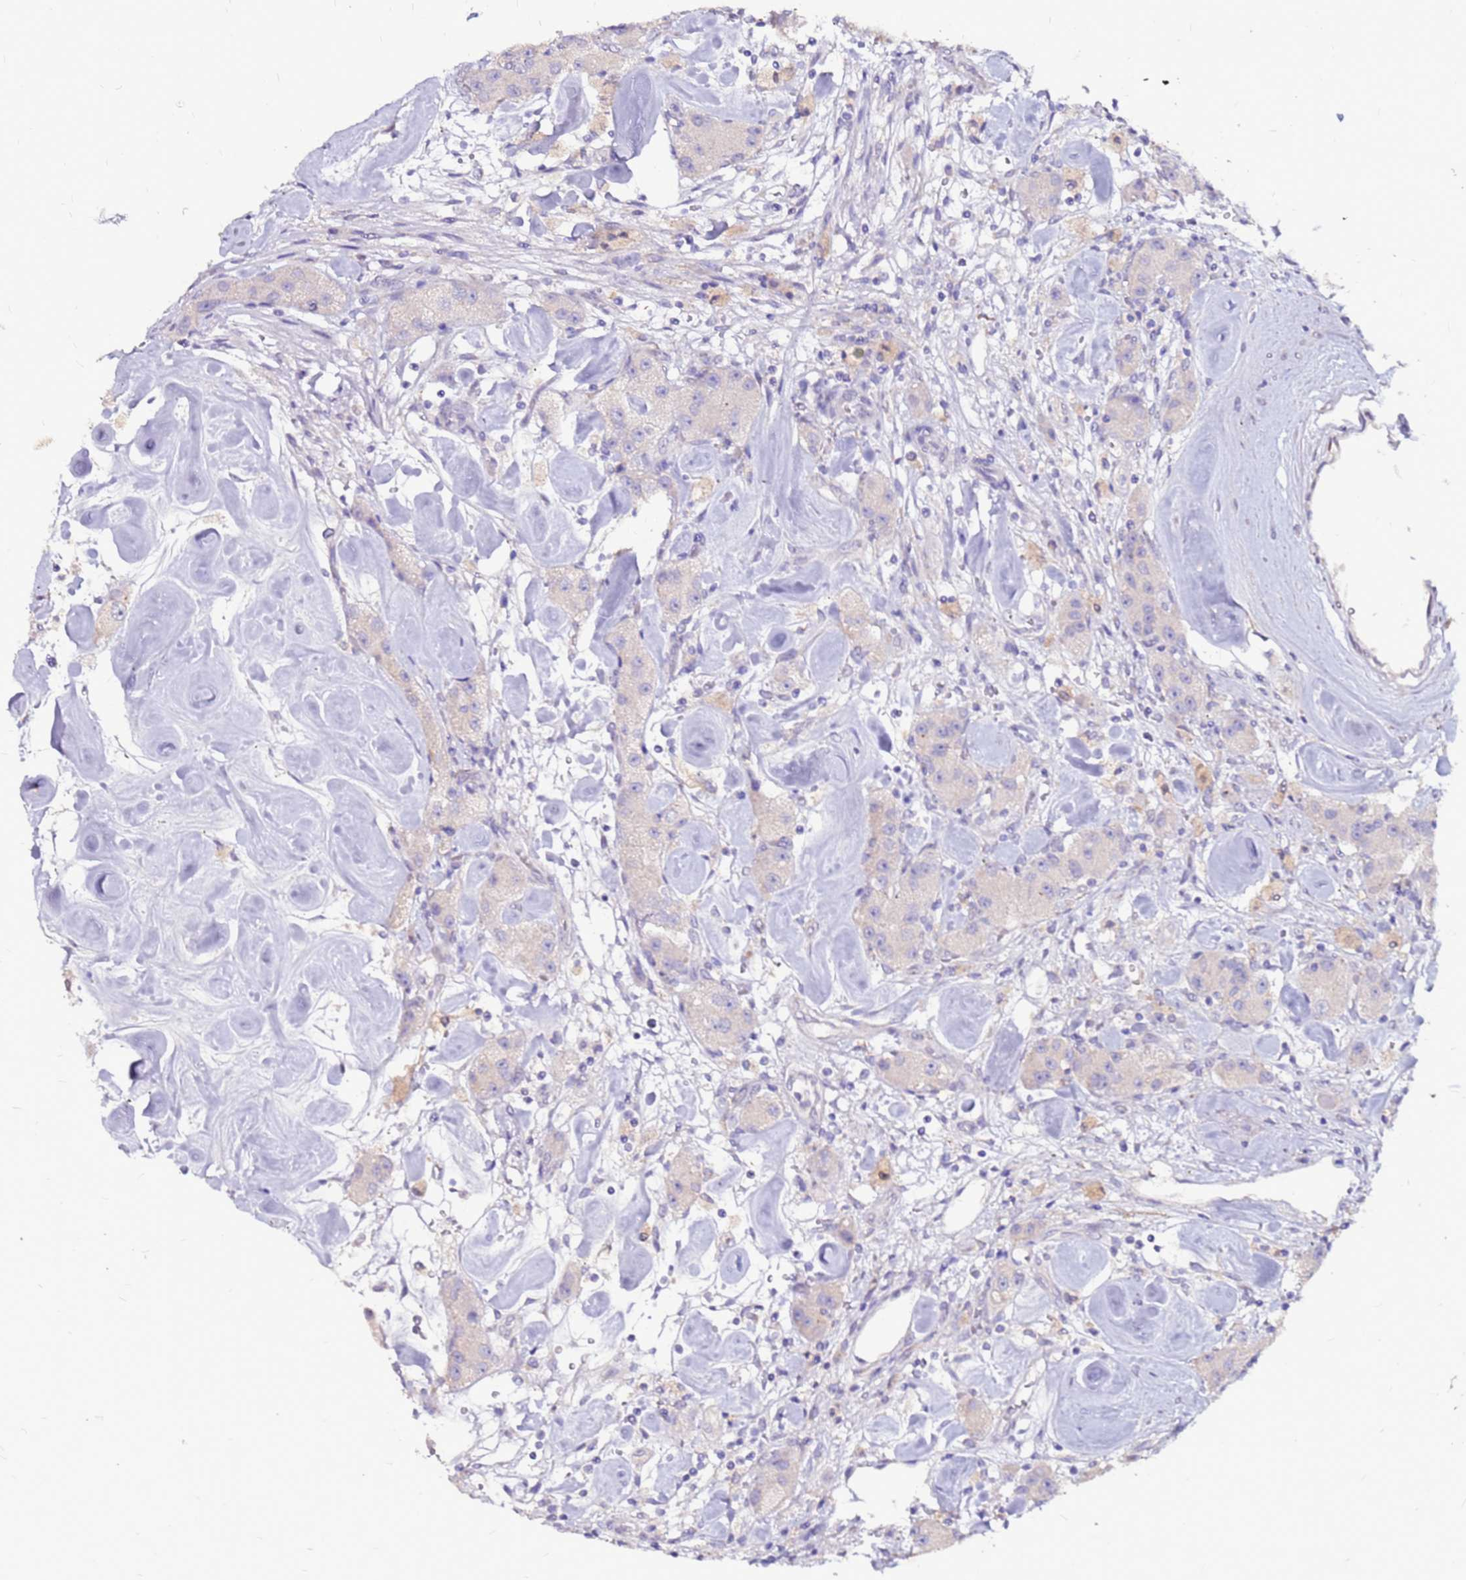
{"staining": {"intensity": "weak", "quantity": ">75%", "location": "cytoplasmic/membranous"}, "tissue": "carcinoid", "cell_type": "Tumor cells", "image_type": "cancer", "snomed": [{"axis": "morphology", "description": "Carcinoid, malignant, NOS"}, {"axis": "topography", "description": "Pancreas"}], "caption": "Approximately >75% of tumor cells in carcinoid (malignant) show weak cytoplasmic/membranous protein expression as visualized by brown immunohistochemical staining.", "gene": "SLC44A3", "patient": {"sex": "male", "age": 41}}